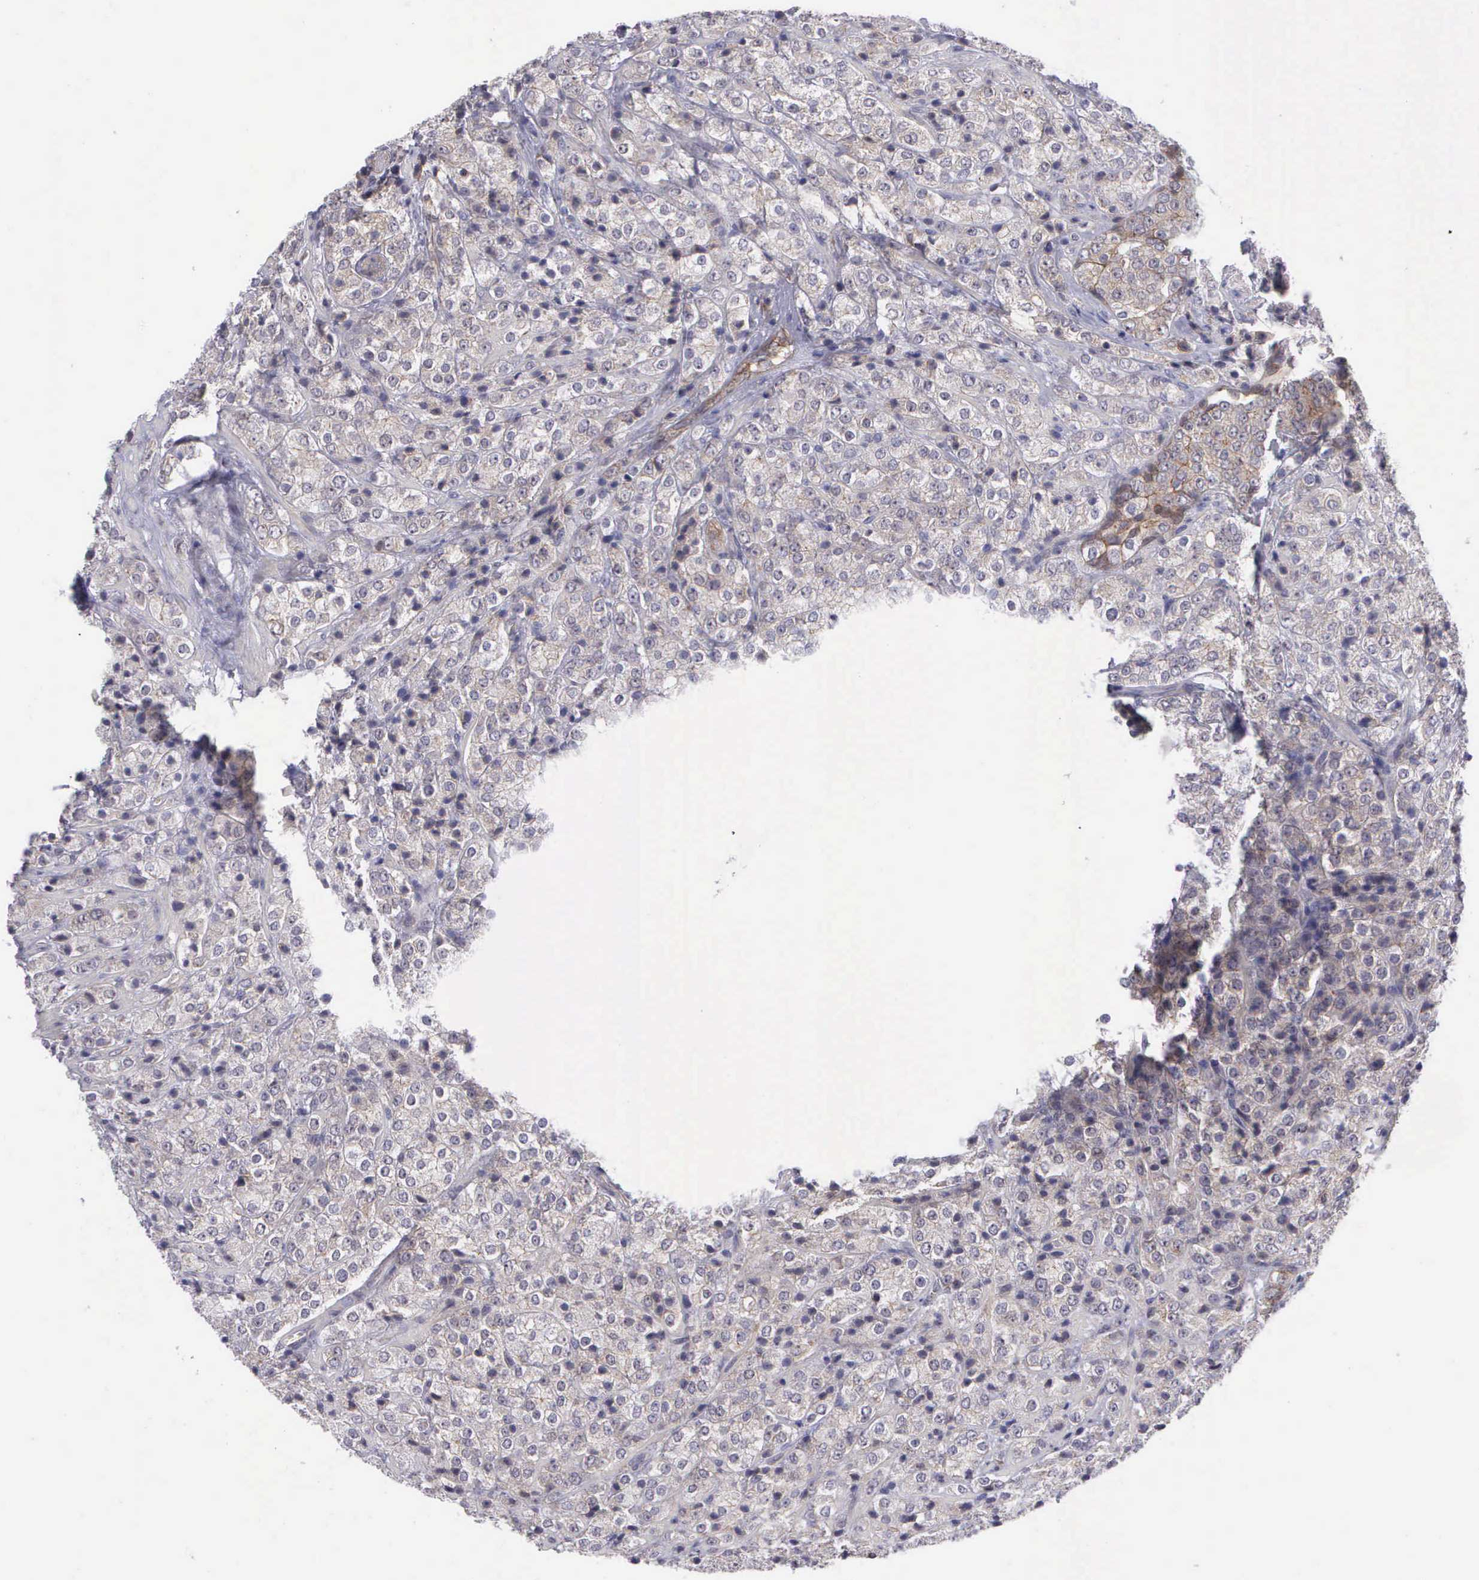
{"staining": {"intensity": "negative", "quantity": "none", "location": "none"}, "tissue": "prostate cancer", "cell_type": "Tumor cells", "image_type": "cancer", "snomed": [{"axis": "morphology", "description": "Adenocarcinoma, Medium grade"}, {"axis": "topography", "description": "Prostate"}], "caption": "This is an immunohistochemistry (IHC) histopathology image of human medium-grade adenocarcinoma (prostate). There is no positivity in tumor cells.", "gene": "MICAL3", "patient": {"sex": "male", "age": 70}}